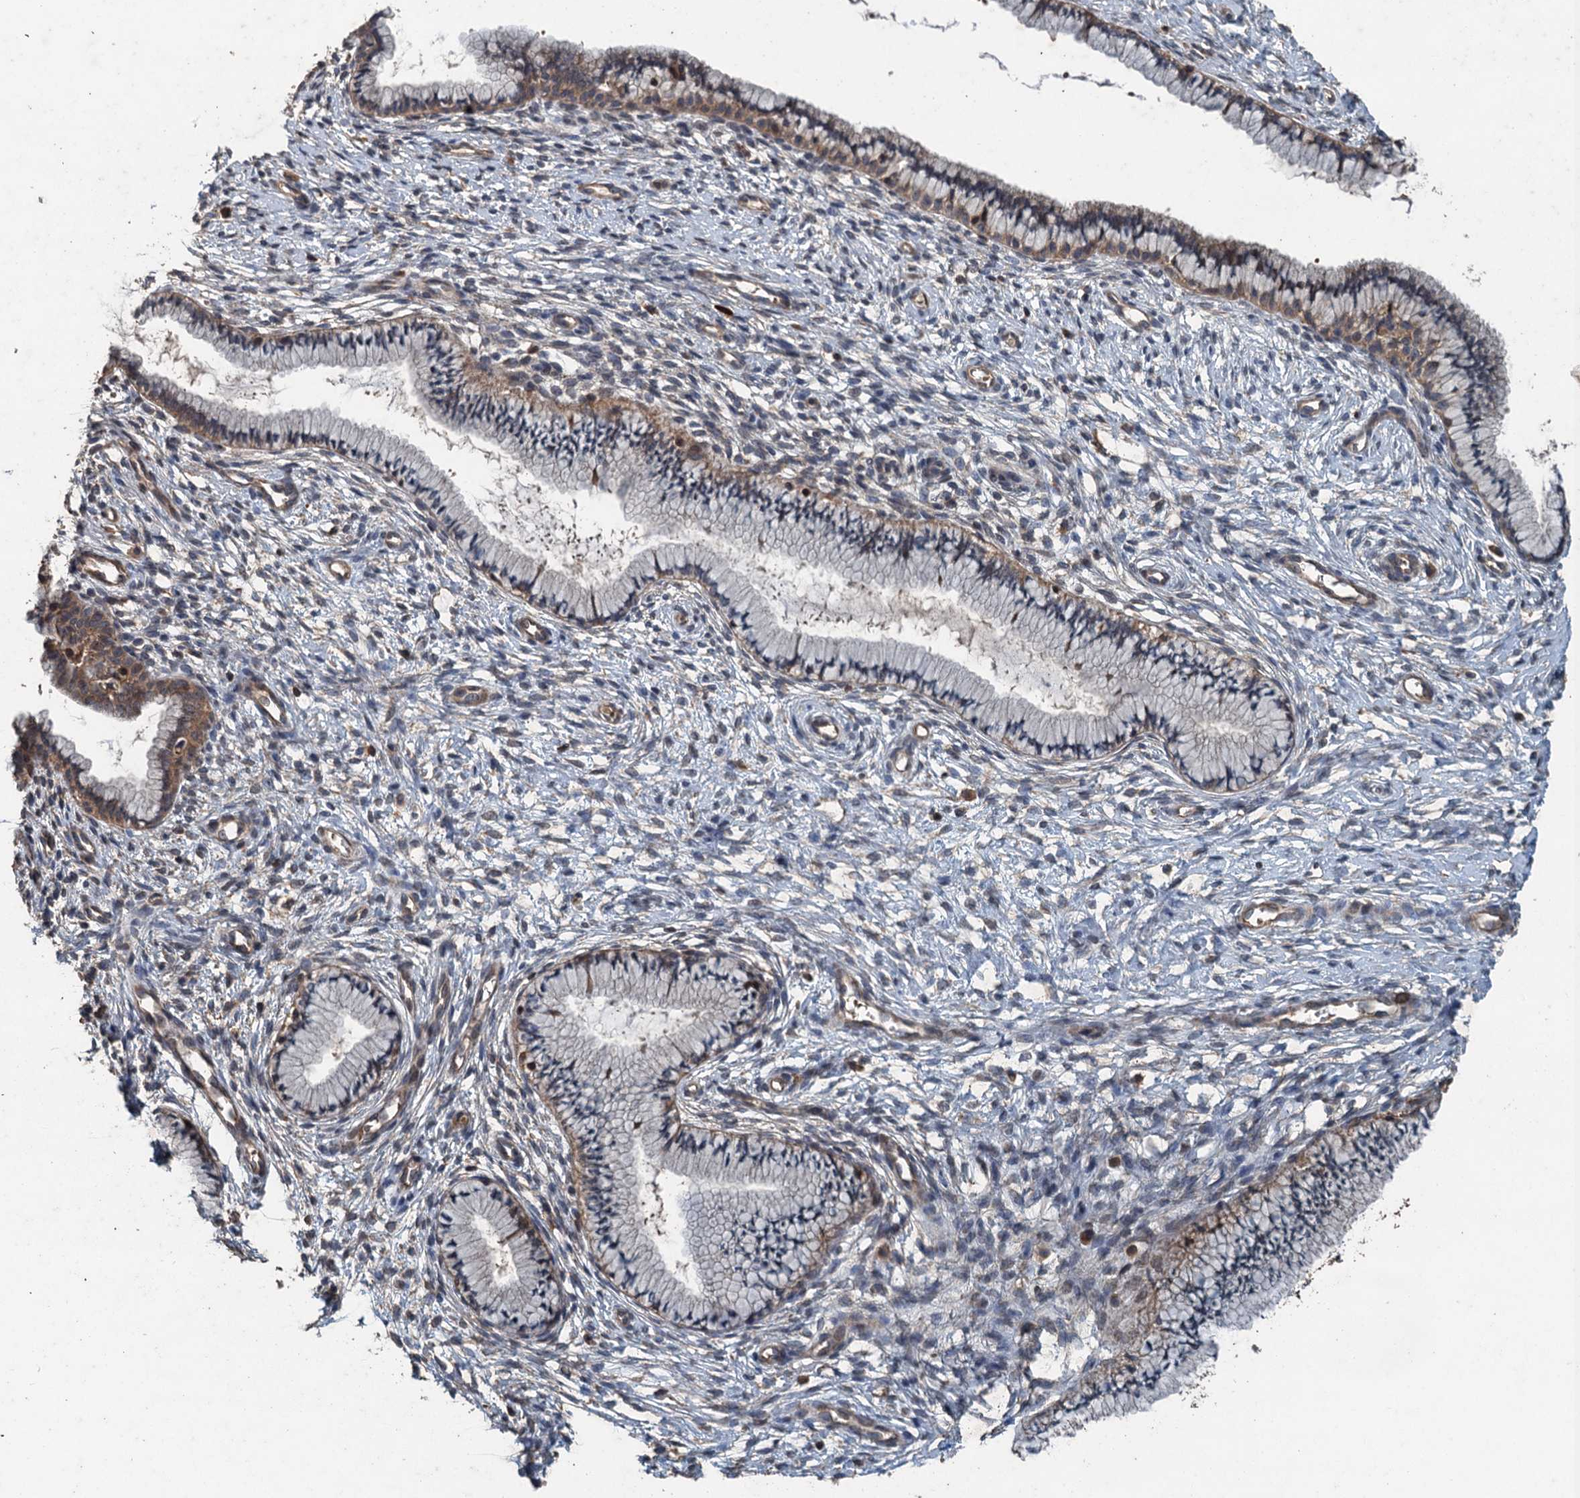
{"staining": {"intensity": "weak", "quantity": "25%-75%", "location": "cytoplasmic/membranous"}, "tissue": "cervix", "cell_type": "Glandular cells", "image_type": "normal", "snomed": [{"axis": "morphology", "description": "Normal tissue, NOS"}, {"axis": "topography", "description": "Cervix"}], "caption": "Protein expression analysis of unremarkable cervix demonstrates weak cytoplasmic/membranous positivity in approximately 25%-75% of glandular cells. The staining was performed using DAB (3,3'-diaminobenzidine) to visualize the protein expression in brown, while the nuclei were stained in blue with hematoxylin (Magnification: 20x).", "gene": "BORCS5", "patient": {"sex": "female", "age": 36}}